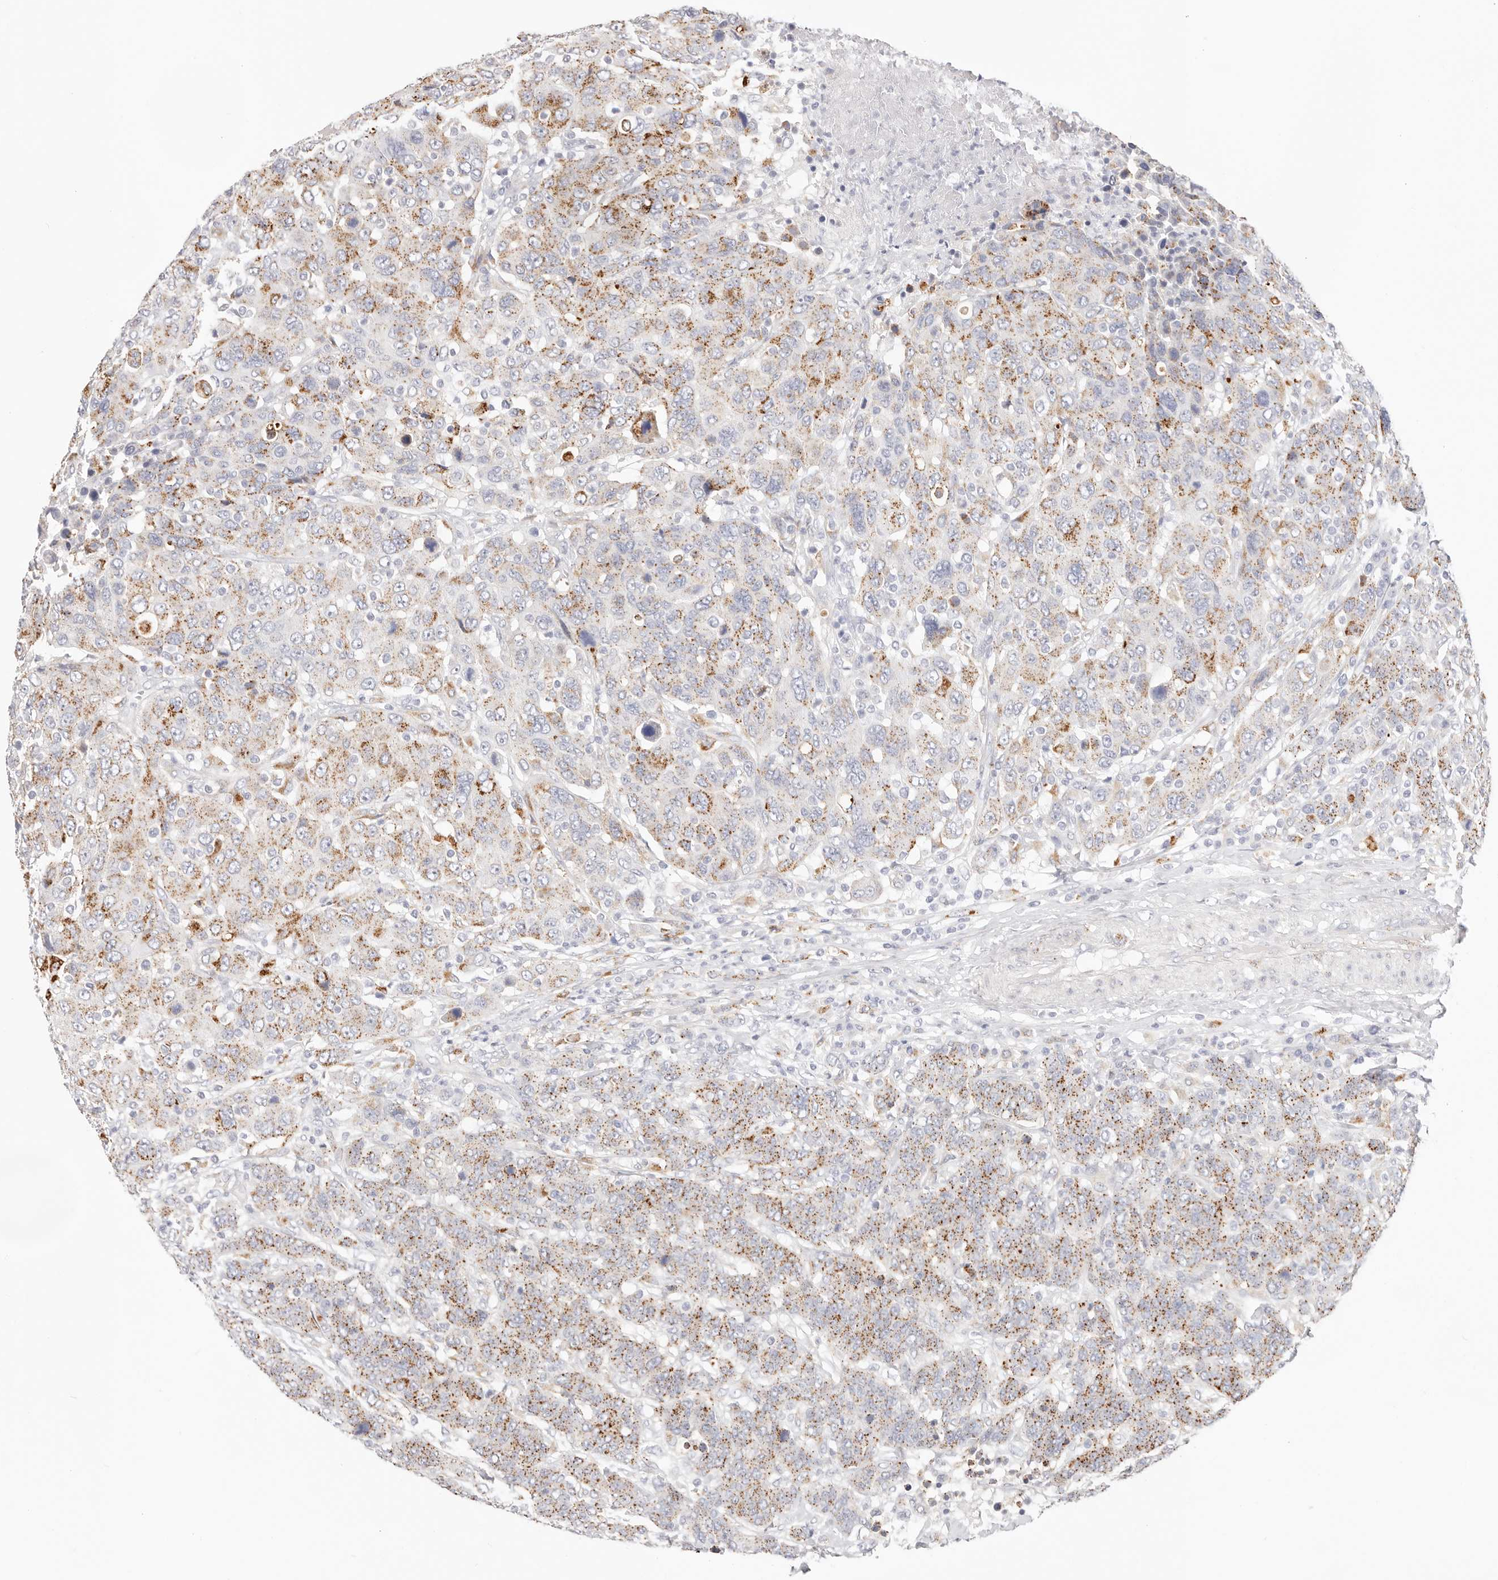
{"staining": {"intensity": "moderate", "quantity": "25%-75%", "location": "cytoplasmic/membranous"}, "tissue": "breast cancer", "cell_type": "Tumor cells", "image_type": "cancer", "snomed": [{"axis": "morphology", "description": "Duct carcinoma"}, {"axis": "topography", "description": "Breast"}], "caption": "Invasive ductal carcinoma (breast) tissue exhibits moderate cytoplasmic/membranous staining in approximately 25%-75% of tumor cells, visualized by immunohistochemistry.", "gene": "STKLD1", "patient": {"sex": "female", "age": 37}}